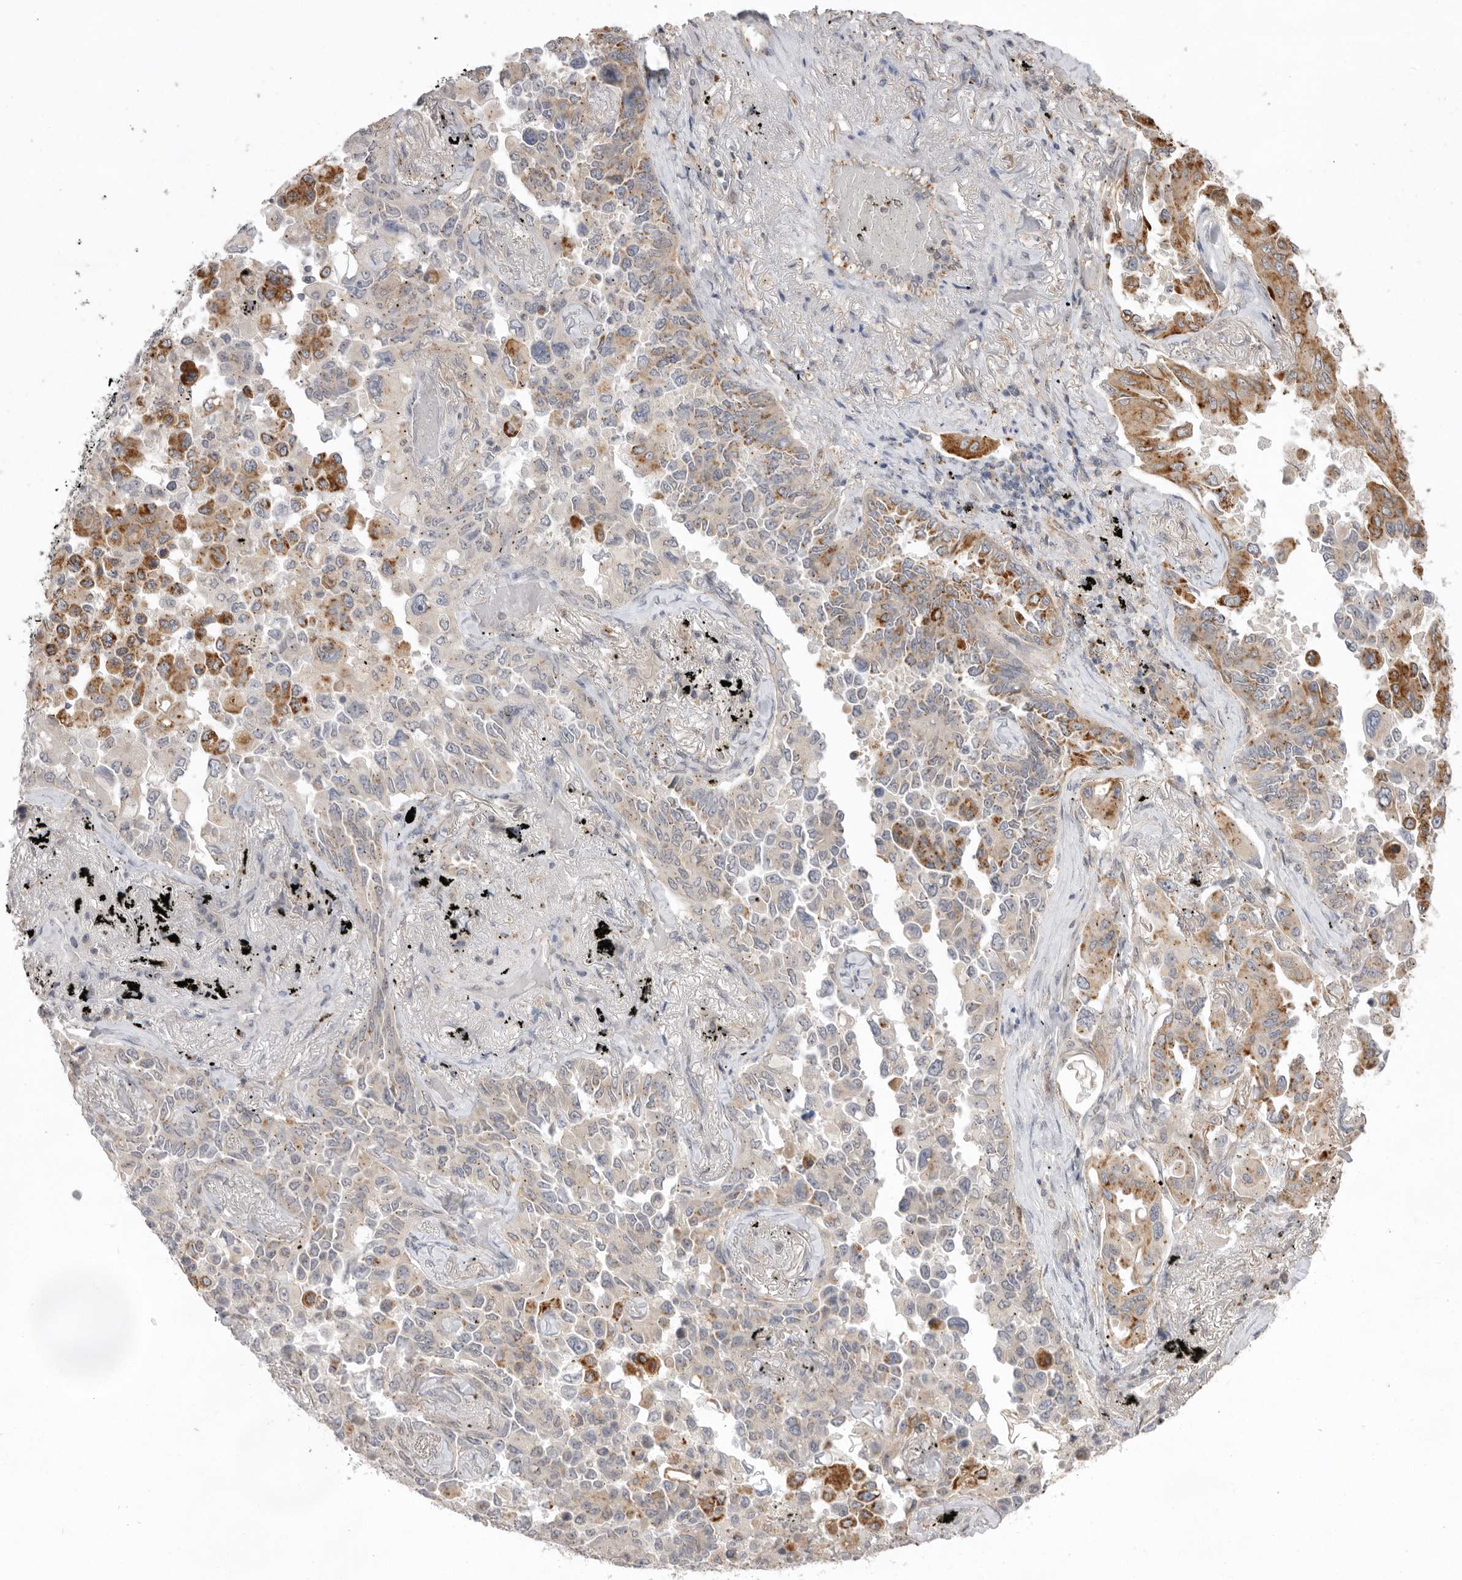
{"staining": {"intensity": "moderate", "quantity": "25%-75%", "location": "cytoplasmic/membranous"}, "tissue": "lung cancer", "cell_type": "Tumor cells", "image_type": "cancer", "snomed": [{"axis": "morphology", "description": "Adenocarcinoma, NOS"}, {"axis": "topography", "description": "Lung"}], "caption": "Brown immunohistochemical staining in adenocarcinoma (lung) displays moderate cytoplasmic/membranous positivity in about 25%-75% of tumor cells.", "gene": "TLR3", "patient": {"sex": "female", "age": 67}}